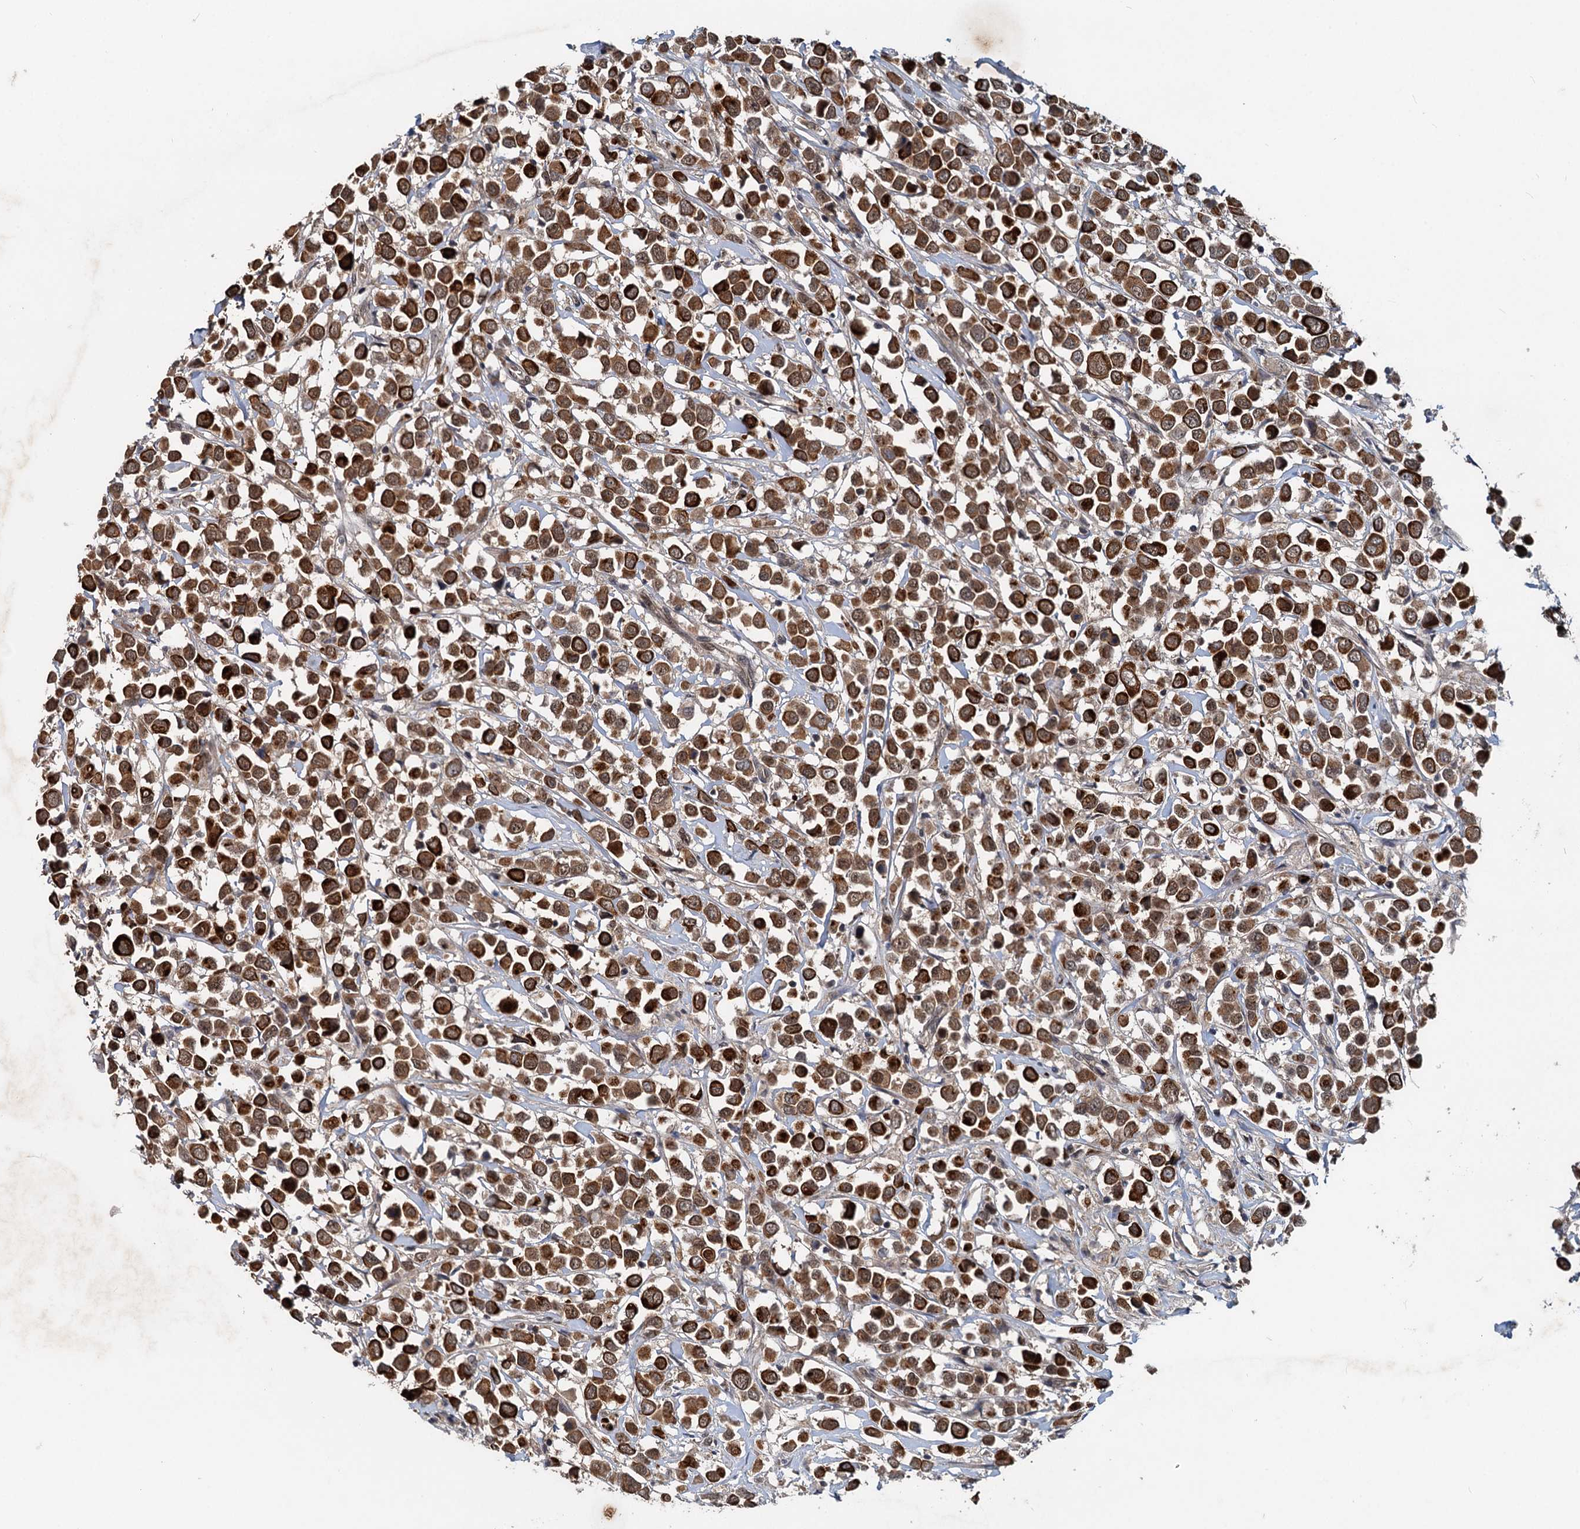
{"staining": {"intensity": "strong", "quantity": ">75%", "location": "cytoplasmic/membranous"}, "tissue": "breast cancer", "cell_type": "Tumor cells", "image_type": "cancer", "snomed": [{"axis": "morphology", "description": "Duct carcinoma"}, {"axis": "topography", "description": "Breast"}], "caption": "A high amount of strong cytoplasmic/membranous expression is appreciated in approximately >75% of tumor cells in invasive ductal carcinoma (breast) tissue.", "gene": "RITA1", "patient": {"sex": "female", "age": 61}}